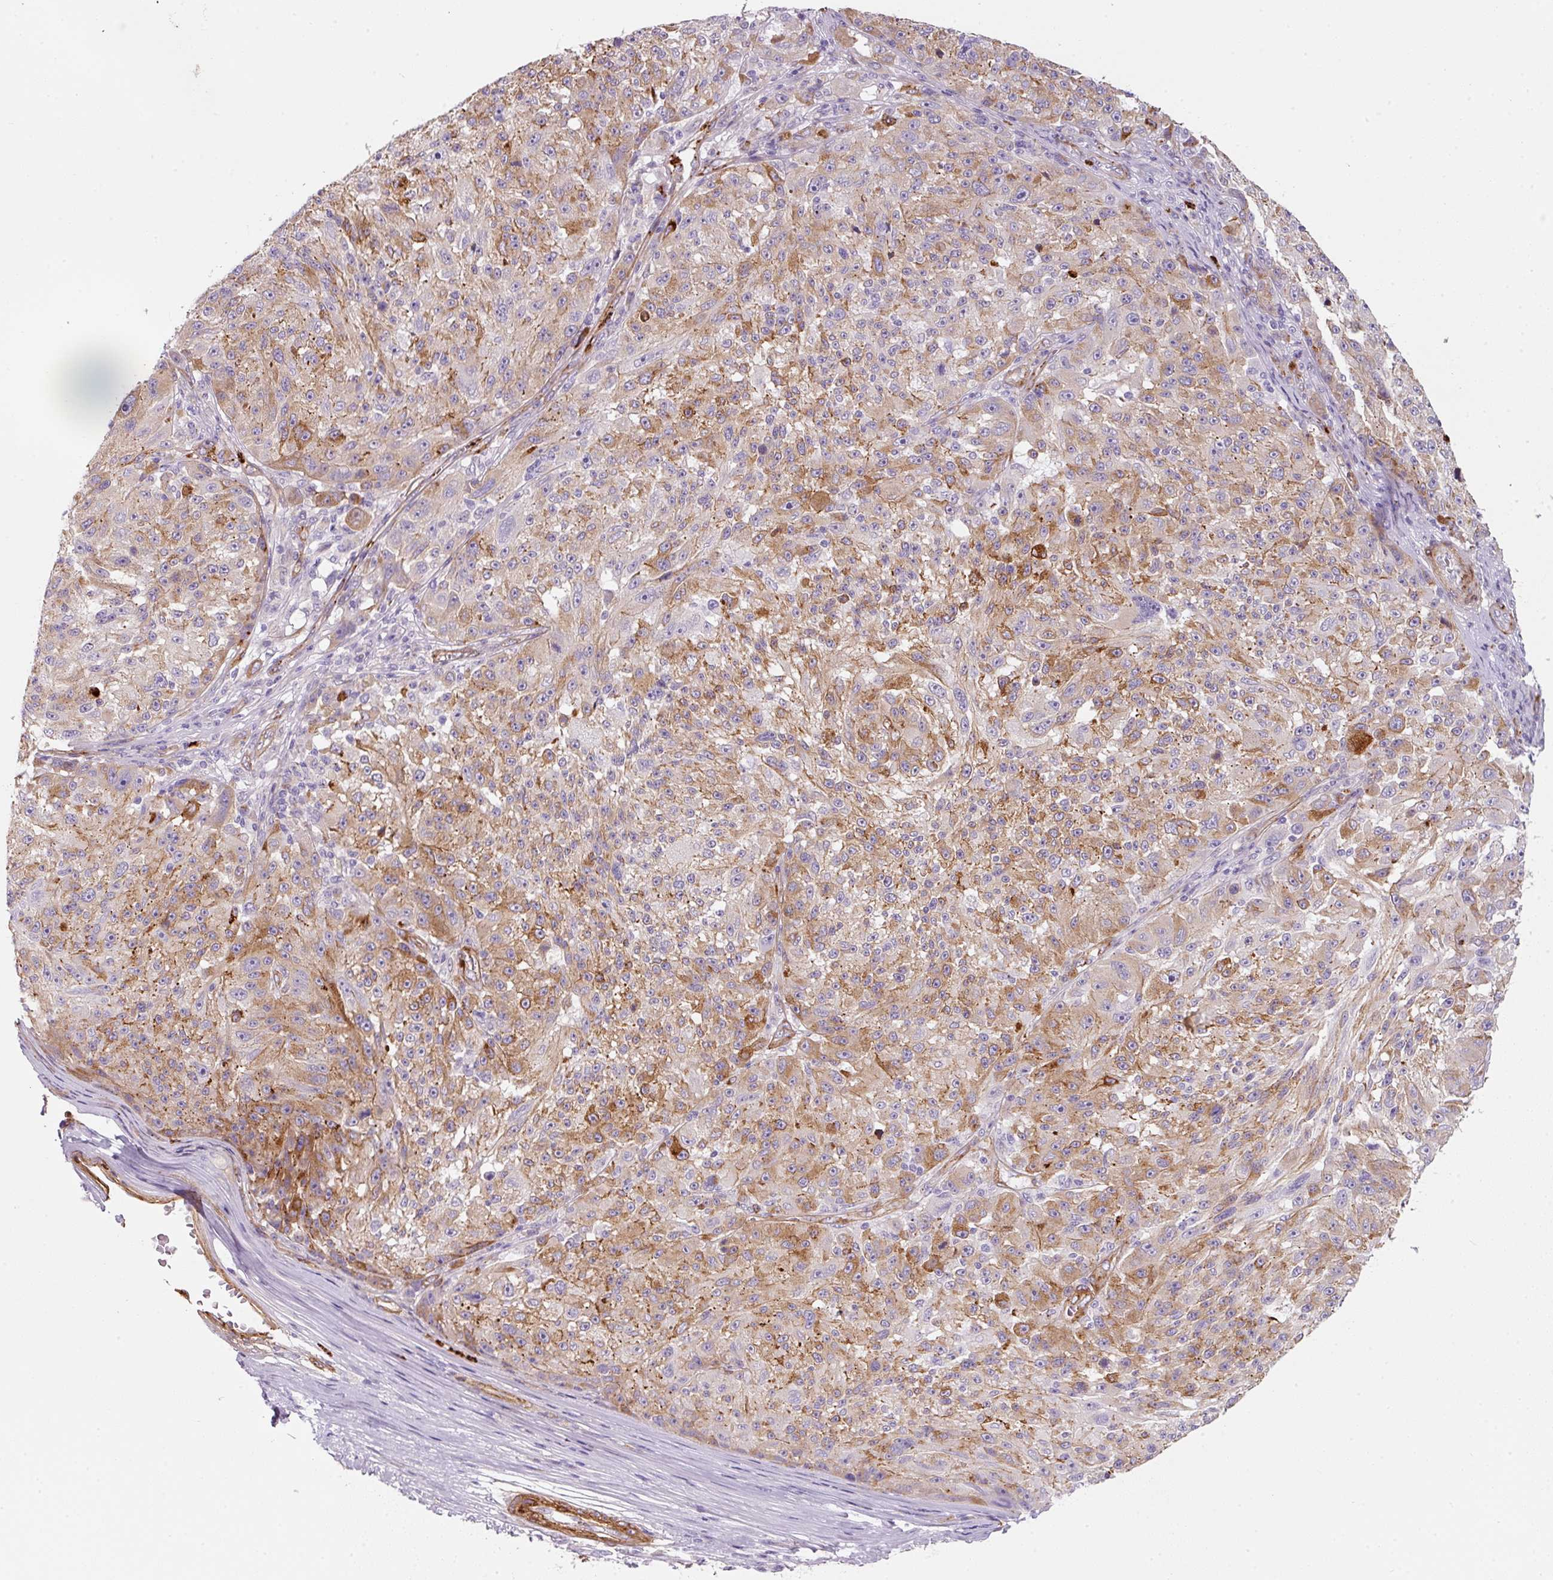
{"staining": {"intensity": "moderate", "quantity": ">75%", "location": "cytoplasmic/membranous"}, "tissue": "melanoma", "cell_type": "Tumor cells", "image_type": "cancer", "snomed": [{"axis": "morphology", "description": "Malignant melanoma, NOS"}, {"axis": "topography", "description": "Skin"}], "caption": "Brown immunohistochemical staining in malignant melanoma demonstrates moderate cytoplasmic/membranous expression in about >75% of tumor cells.", "gene": "LOXL4", "patient": {"sex": "male", "age": 53}}